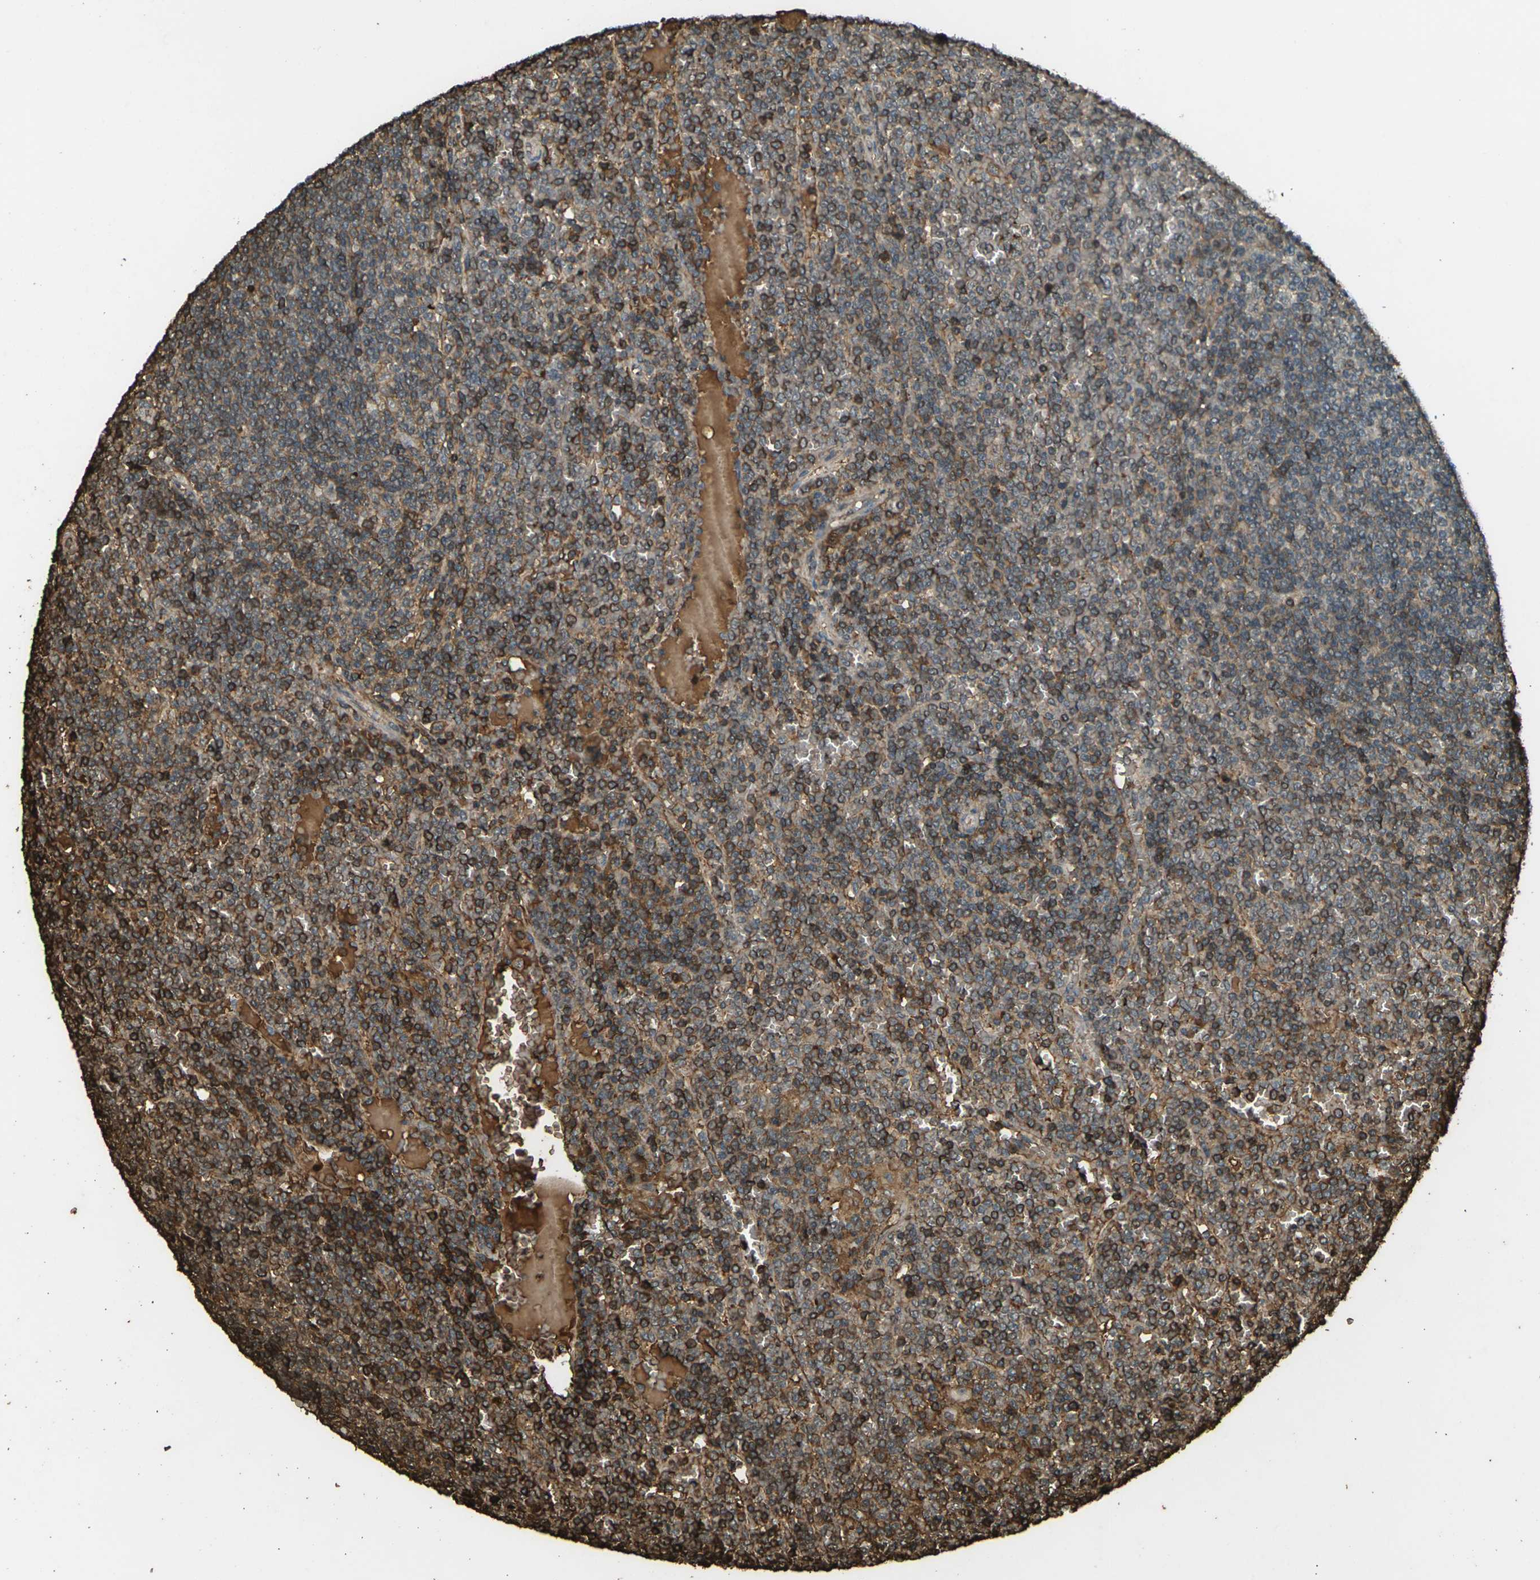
{"staining": {"intensity": "strong", "quantity": "25%-75%", "location": "cytoplasmic/membranous"}, "tissue": "lymphoma", "cell_type": "Tumor cells", "image_type": "cancer", "snomed": [{"axis": "morphology", "description": "Malignant lymphoma, non-Hodgkin's type, Low grade"}, {"axis": "topography", "description": "Spleen"}], "caption": "The micrograph exhibits immunohistochemical staining of malignant lymphoma, non-Hodgkin's type (low-grade). There is strong cytoplasmic/membranous positivity is identified in about 25%-75% of tumor cells.", "gene": "CYP1B1", "patient": {"sex": "female", "age": 19}}